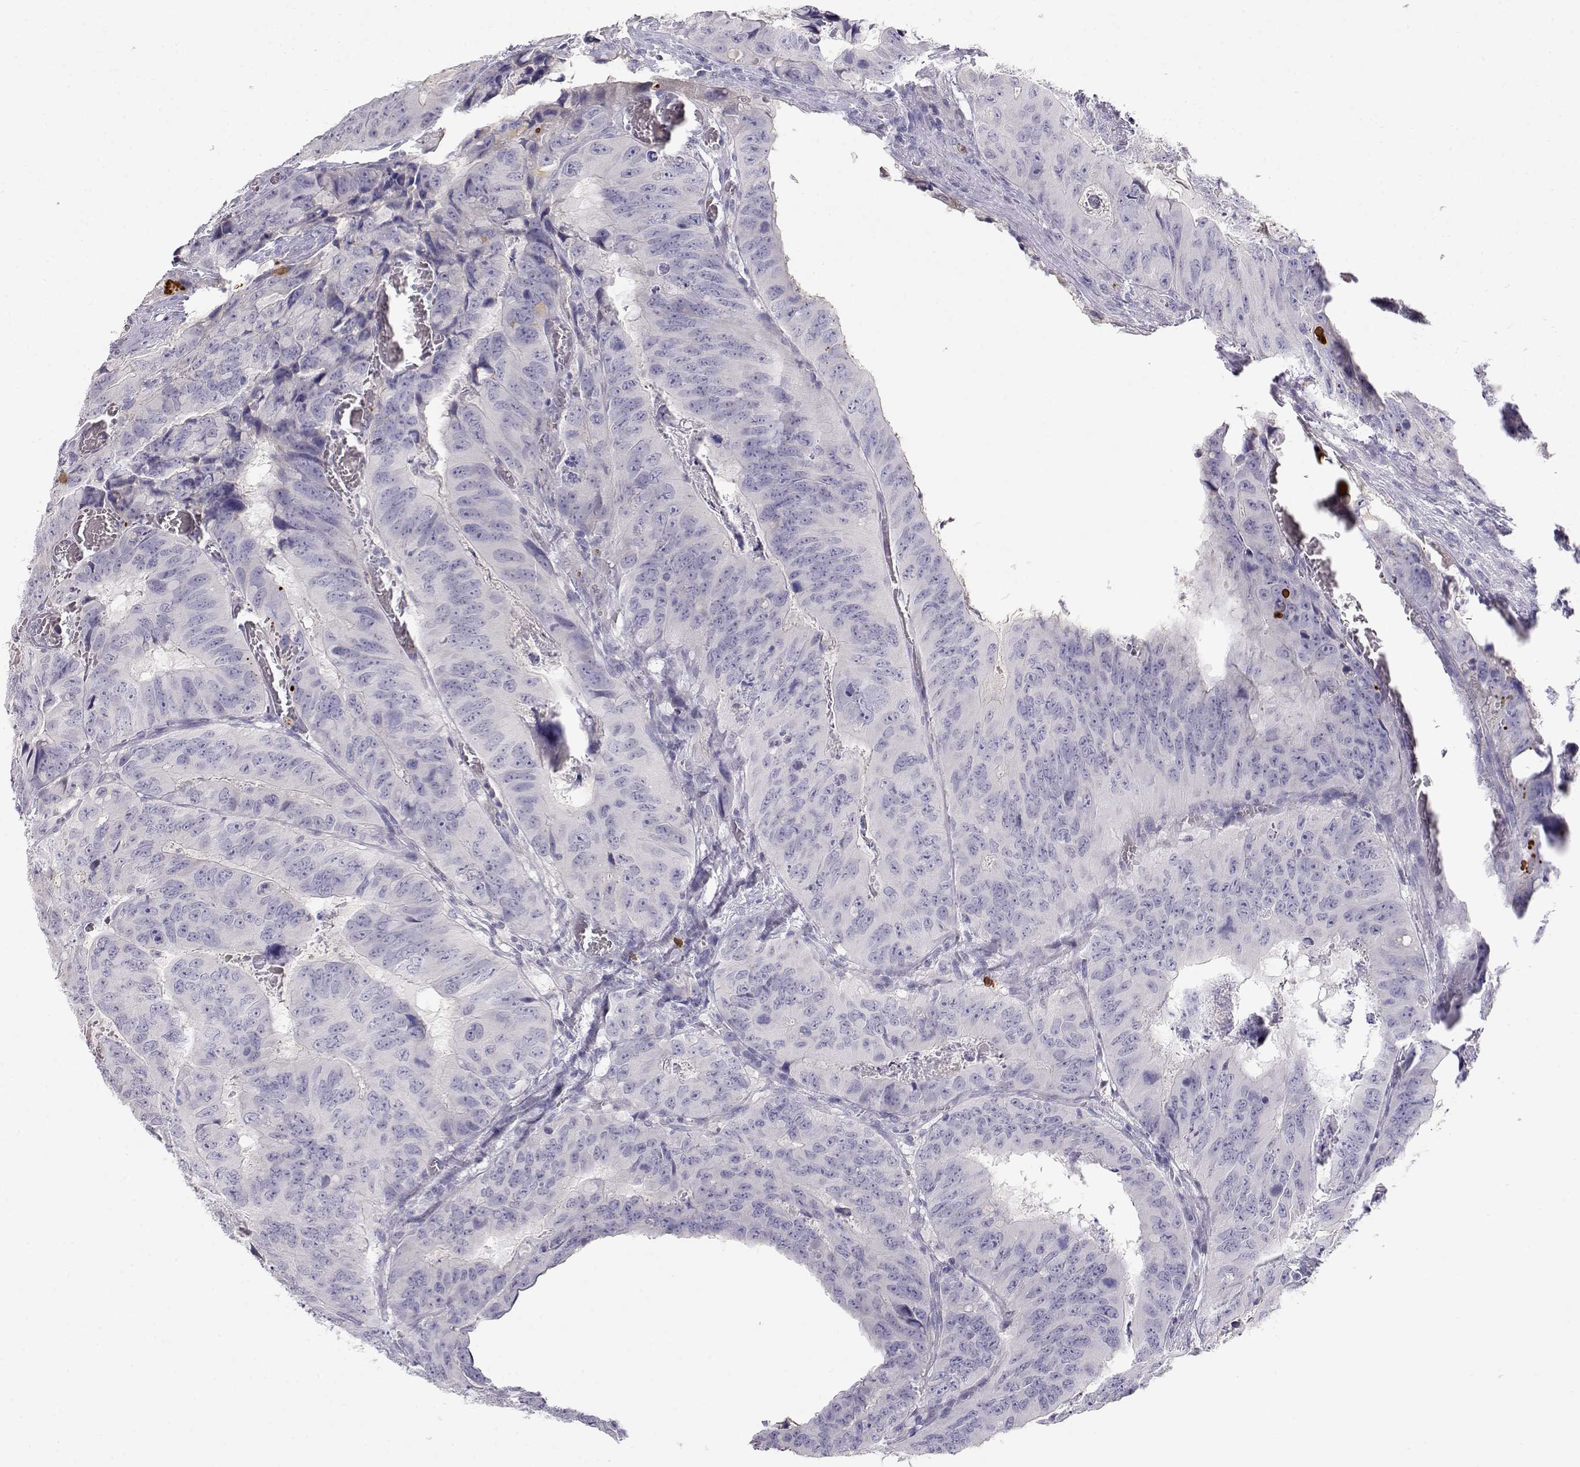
{"staining": {"intensity": "negative", "quantity": "none", "location": "none"}, "tissue": "colorectal cancer", "cell_type": "Tumor cells", "image_type": "cancer", "snomed": [{"axis": "morphology", "description": "Adenocarcinoma, NOS"}, {"axis": "topography", "description": "Colon"}], "caption": "An immunohistochemistry photomicrograph of colorectal adenocarcinoma is shown. There is no staining in tumor cells of colorectal adenocarcinoma.", "gene": "CDHR1", "patient": {"sex": "male", "age": 79}}